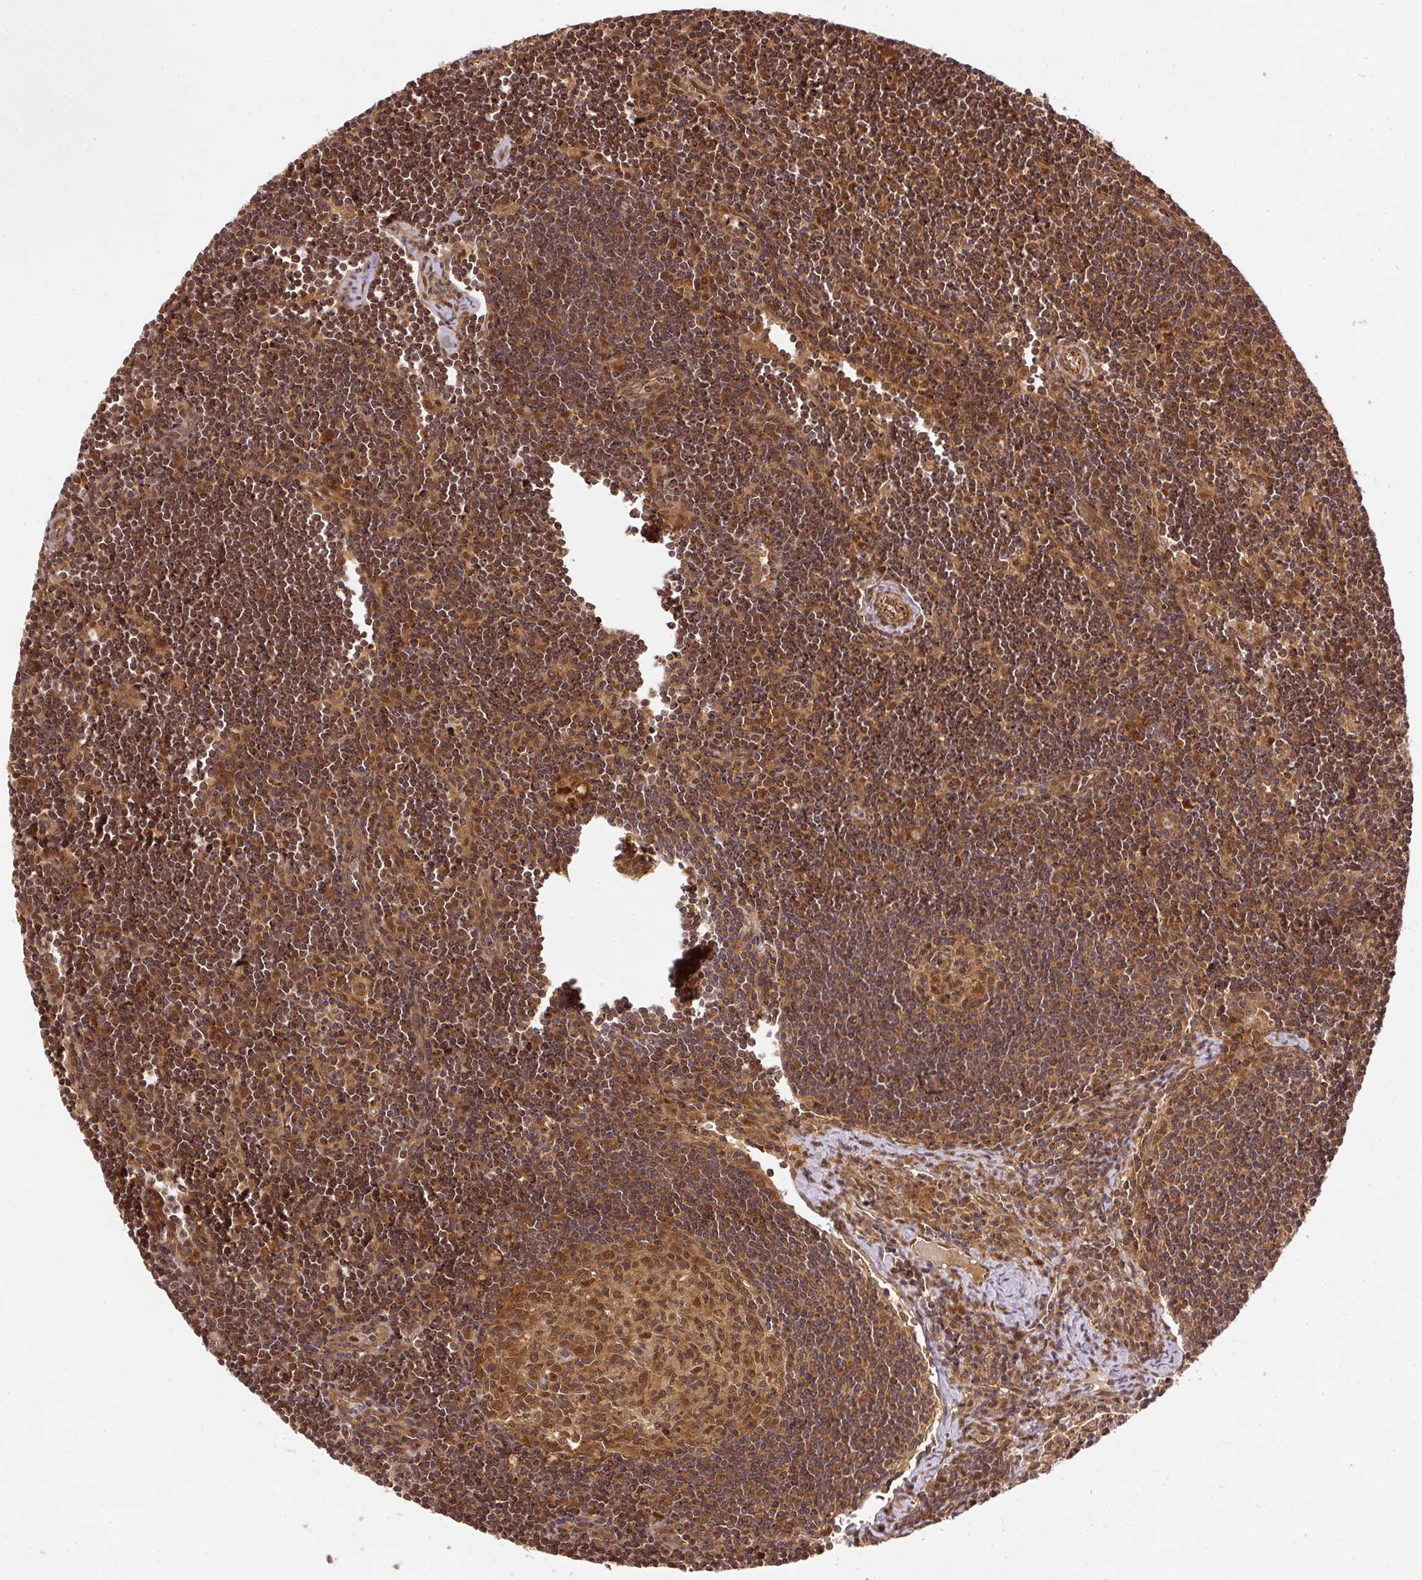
{"staining": {"intensity": "moderate", "quantity": ">75%", "location": "cytoplasmic/membranous,nuclear"}, "tissue": "lymph node", "cell_type": "Germinal center cells", "image_type": "normal", "snomed": [{"axis": "morphology", "description": "Normal tissue, NOS"}, {"axis": "topography", "description": "Lymph node"}], "caption": "Immunohistochemistry (IHC) micrograph of unremarkable lymph node stained for a protein (brown), which demonstrates medium levels of moderate cytoplasmic/membranous,nuclear expression in about >75% of germinal center cells.", "gene": "PSMD1", "patient": {"sex": "female", "age": 29}}